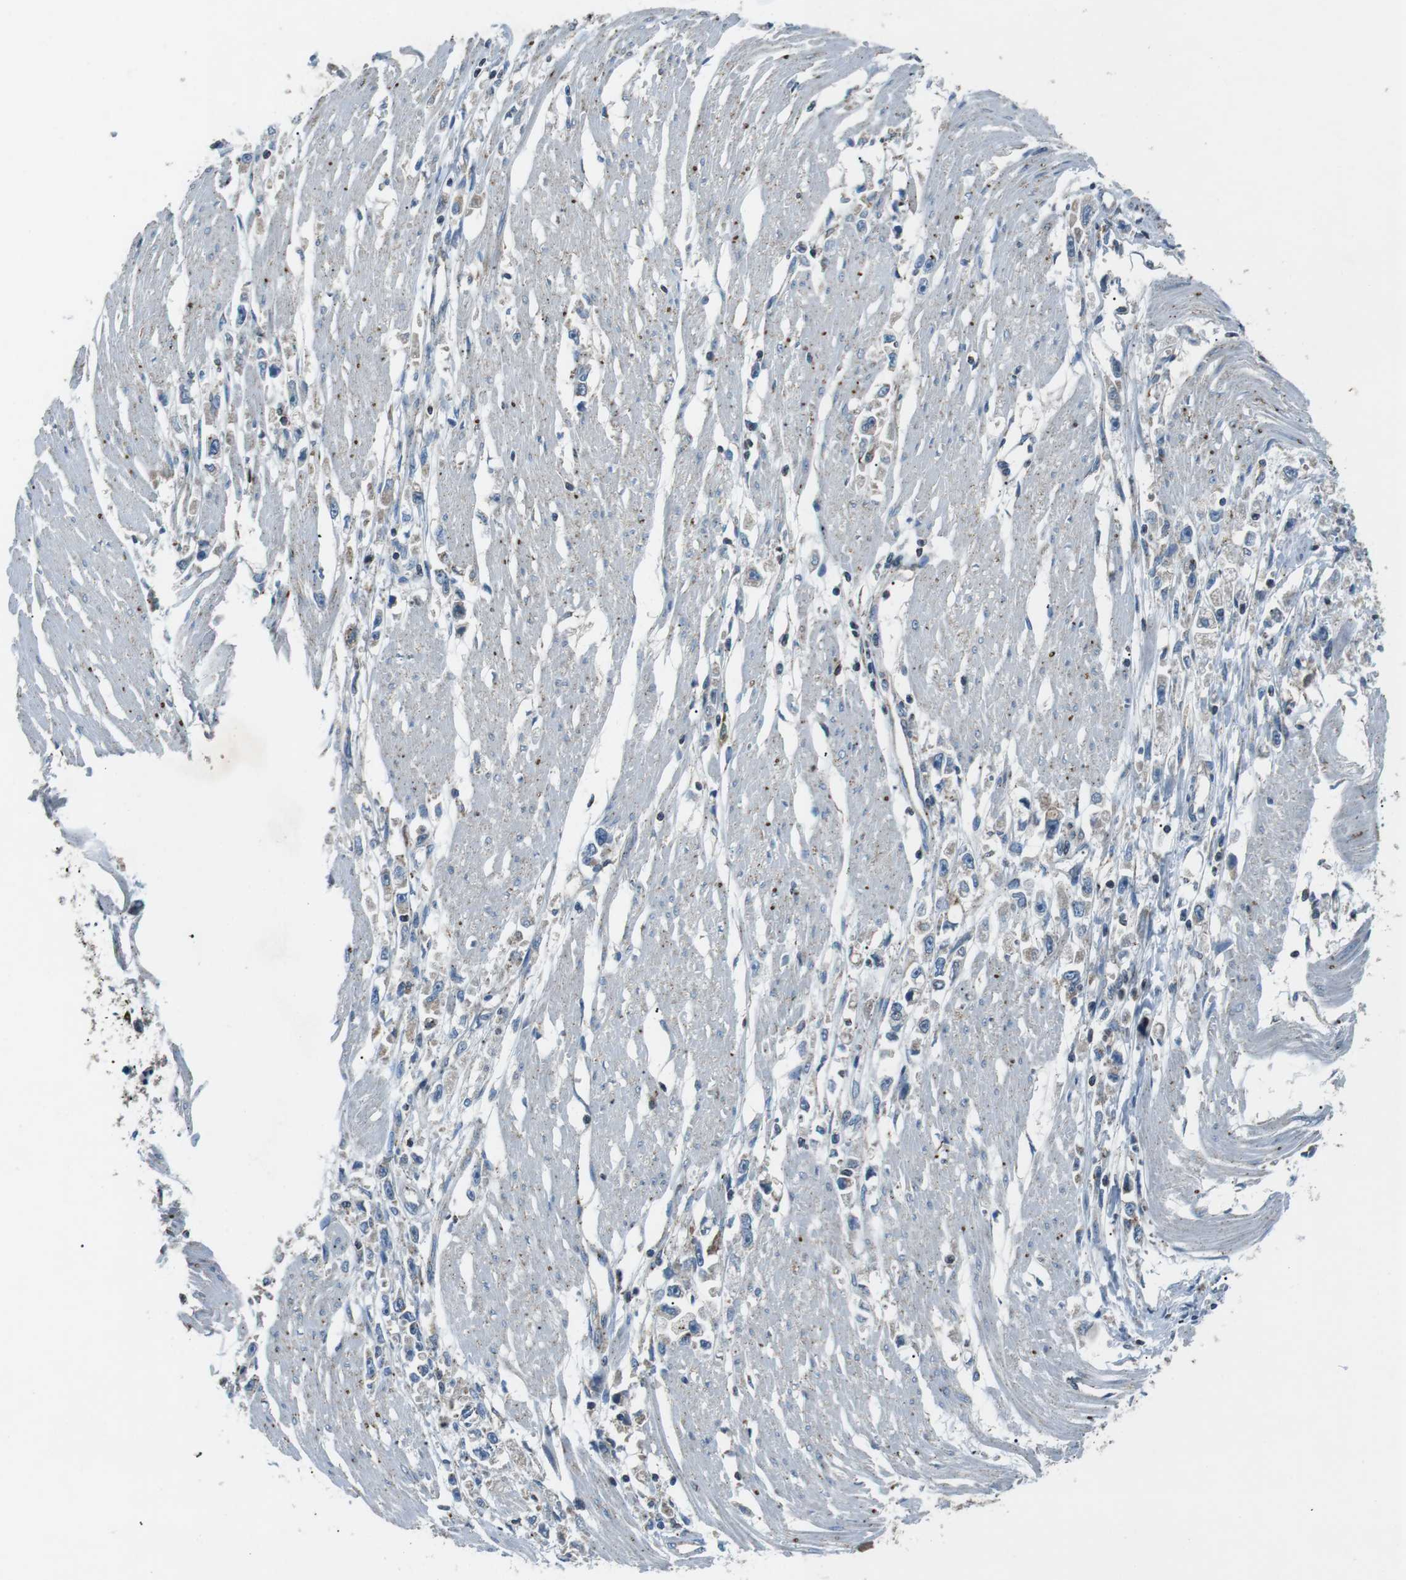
{"staining": {"intensity": "negative", "quantity": "none", "location": "none"}, "tissue": "stomach cancer", "cell_type": "Tumor cells", "image_type": "cancer", "snomed": [{"axis": "morphology", "description": "Adenocarcinoma, NOS"}, {"axis": "topography", "description": "Stomach"}], "caption": "A photomicrograph of human stomach cancer is negative for staining in tumor cells. Nuclei are stained in blue.", "gene": "FAM3B", "patient": {"sex": "female", "age": 59}}